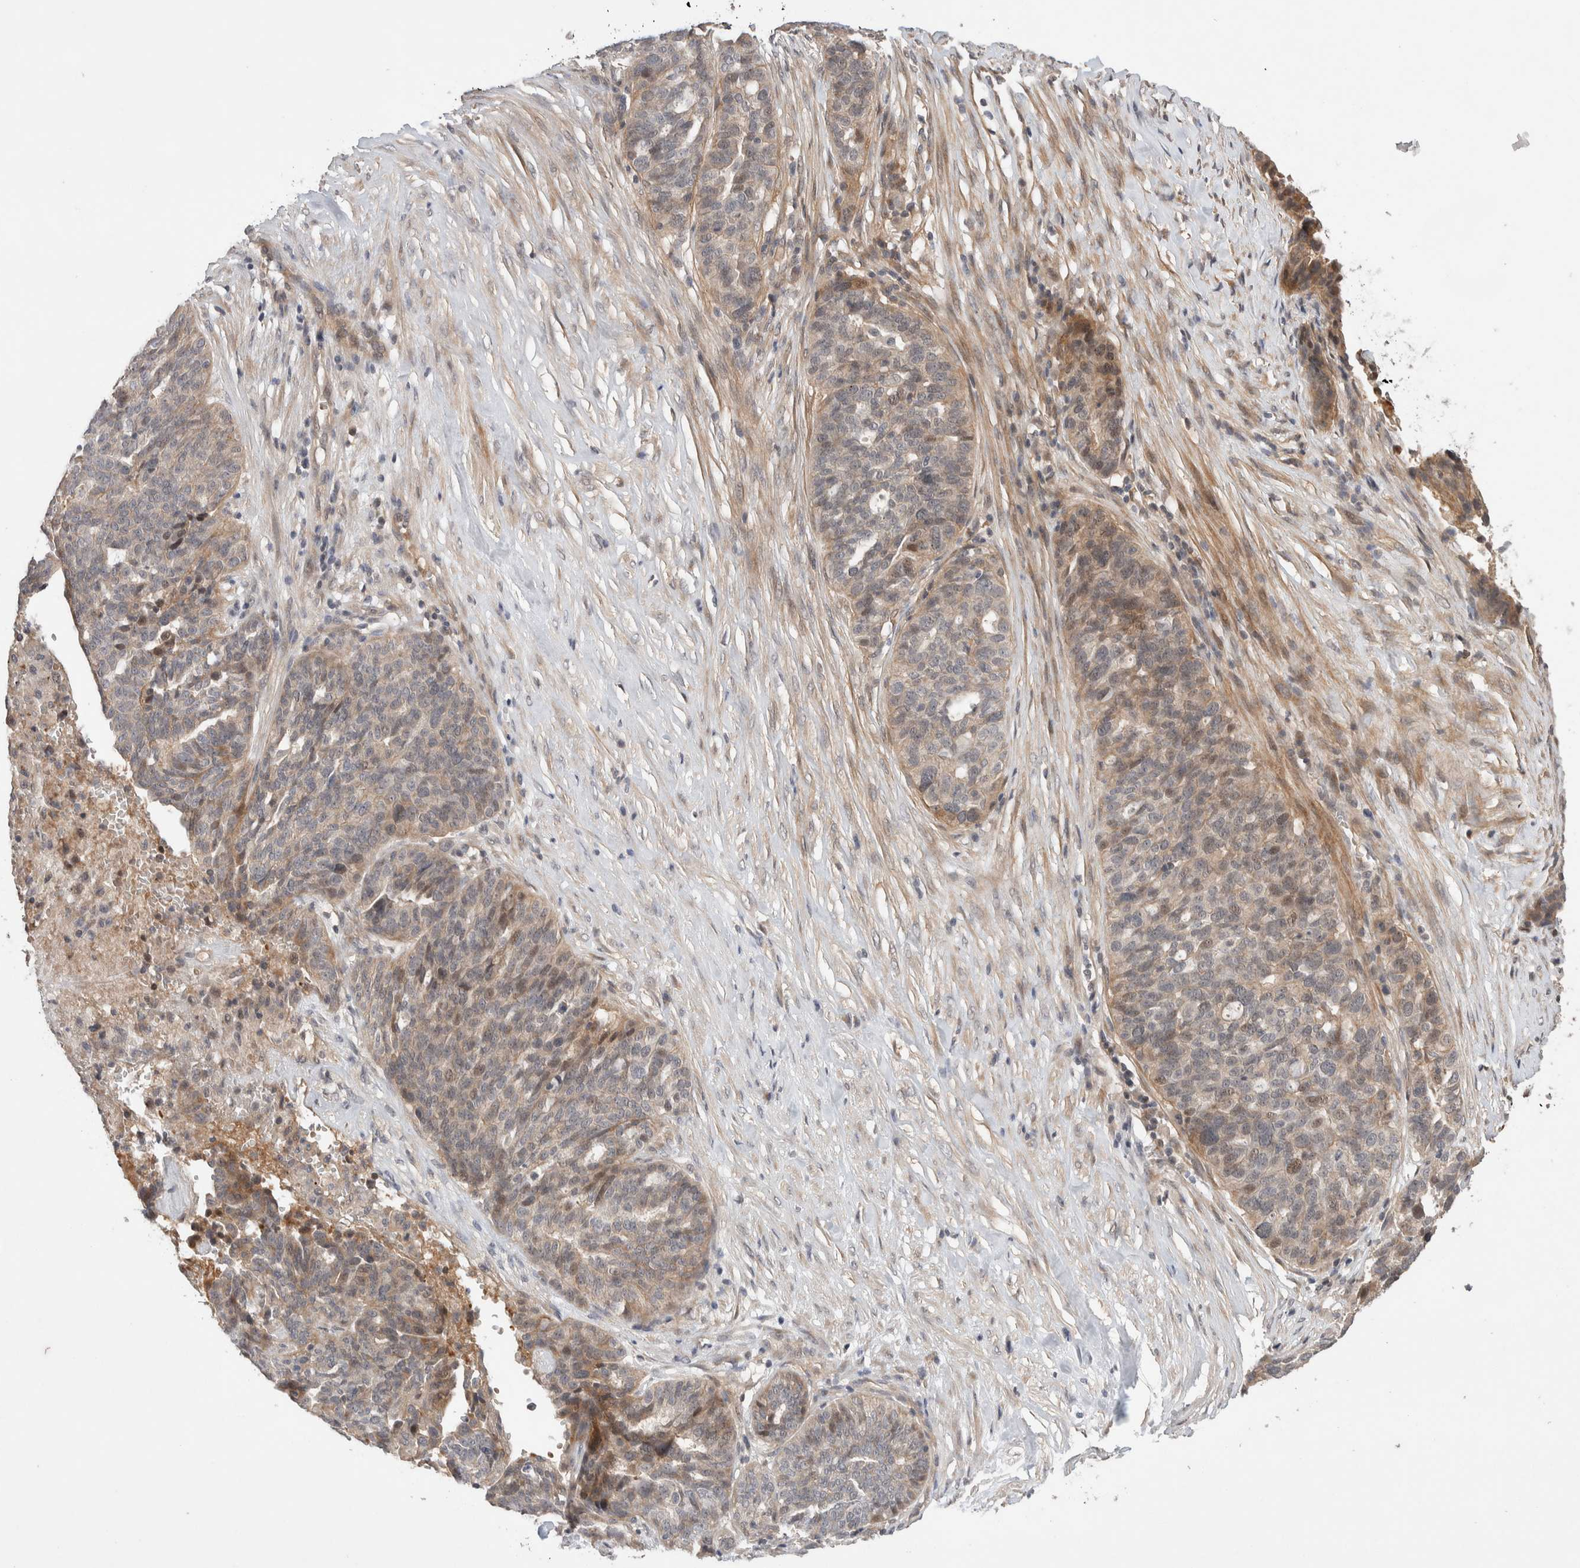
{"staining": {"intensity": "weak", "quantity": "25%-75%", "location": "cytoplasmic/membranous"}, "tissue": "ovarian cancer", "cell_type": "Tumor cells", "image_type": "cancer", "snomed": [{"axis": "morphology", "description": "Cystadenocarcinoma, serous, NOS"}, {"axis": "topography", "description": "Ovary"}], "caption": "Protein analysis of ovarian cancer tissue exhibits weak cytoplasmic/membranous expression in about 25%-75% of tumor cells. (DAB (3,3'-diaminobenzidine) IHC, brown staining for protein, blue staining for nuclei).", "gene": "CASK", "patient": {"sex": "female", "age": 59}}